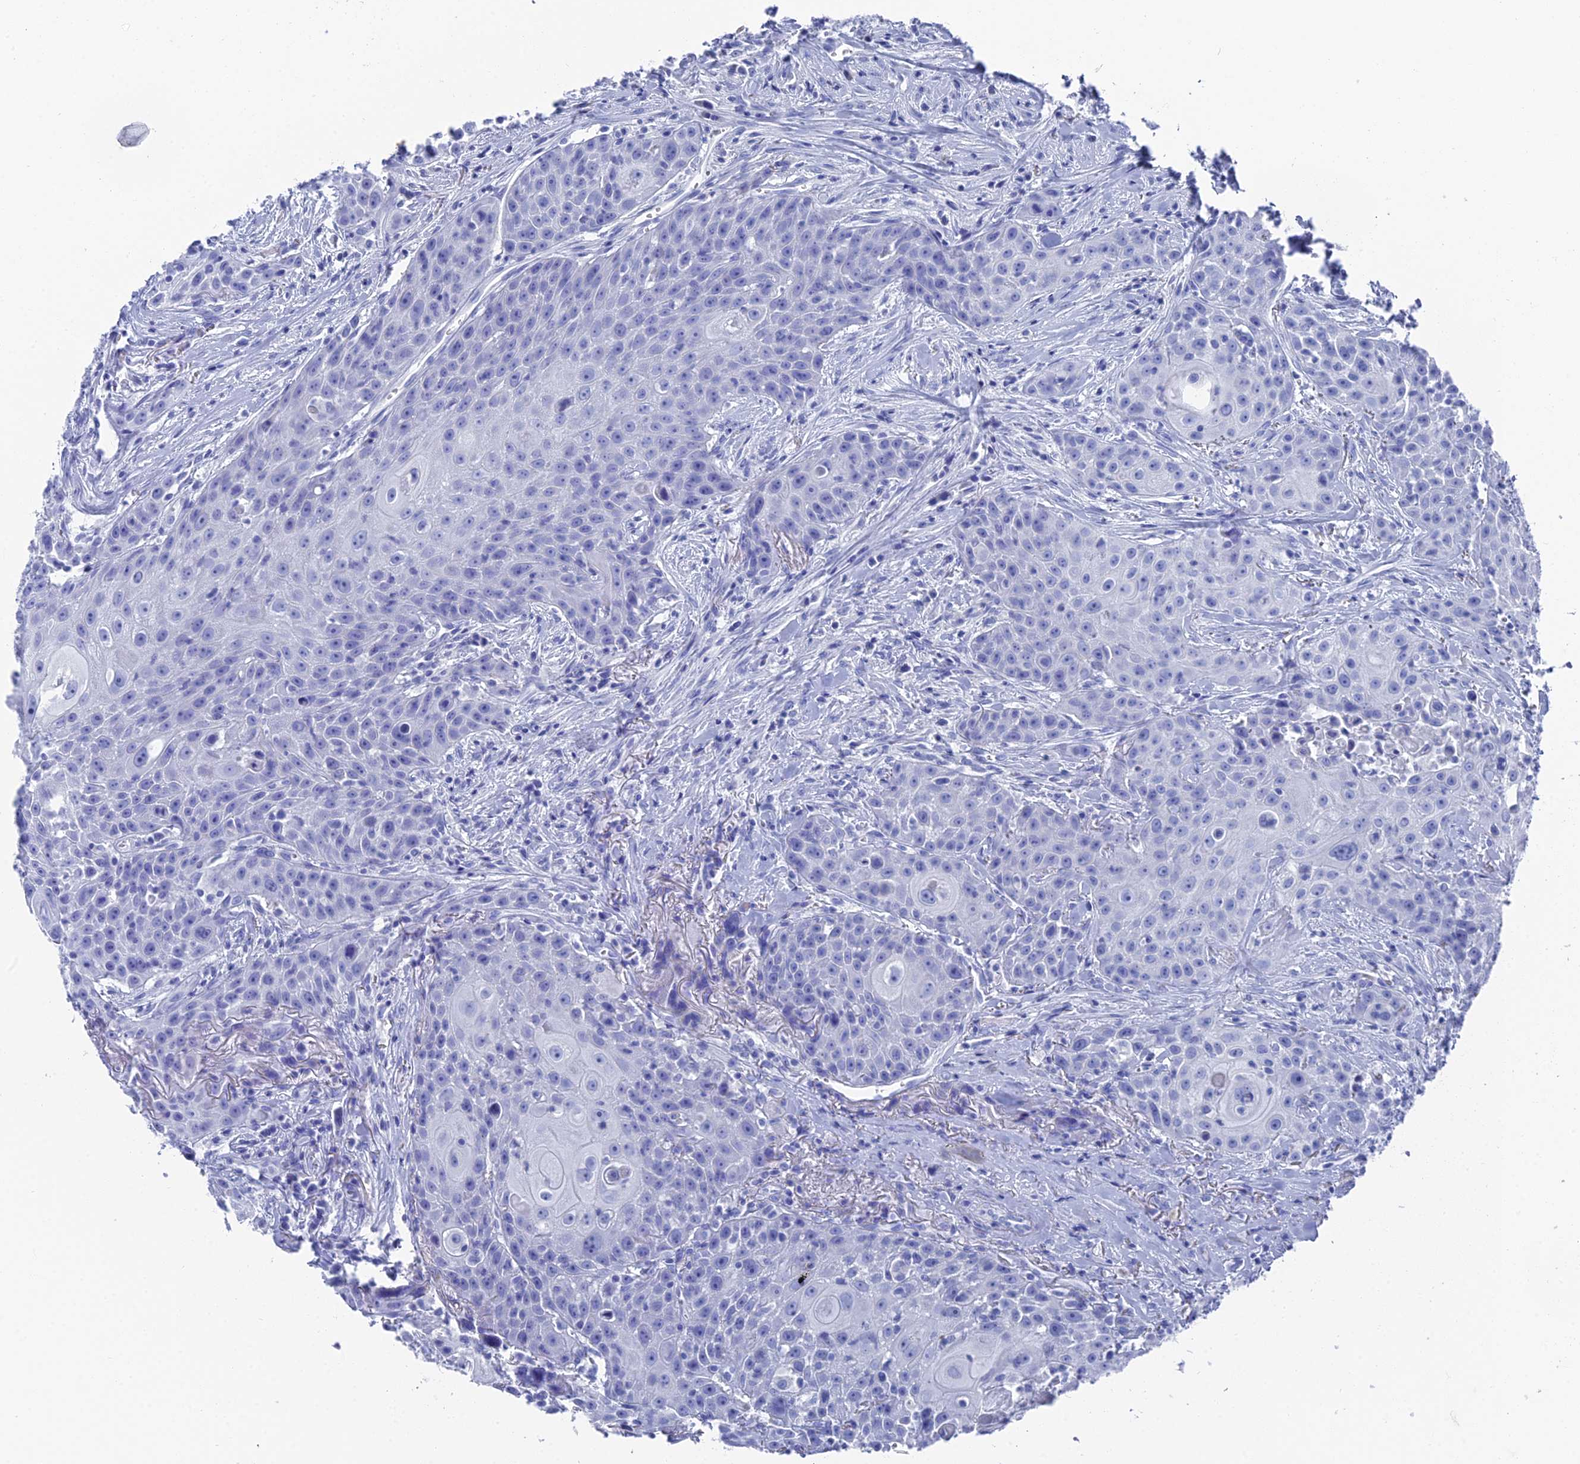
{"staining": {"intensity": "negative", "quantity": "none", "location": "none"}, "tissue": "head and neck cancer", "cell_type": "Tumor cells", "image_type": "cancer", "snomed": [{"axis": "morphology", "description": "Squamous cell carcinoma, NOS"}, {"axis": "topography", "description": "Oral tissue"}, {"axis": "topography", "description": "Head-Neck"}], "caption": "Head and neck cancer (squamous cell carcinoma) was stained to show a protein in brown. There is no significant positivity in tumor cells.", "gene": "ENPP3", "patient": {"sex": "female", "age": 82}}